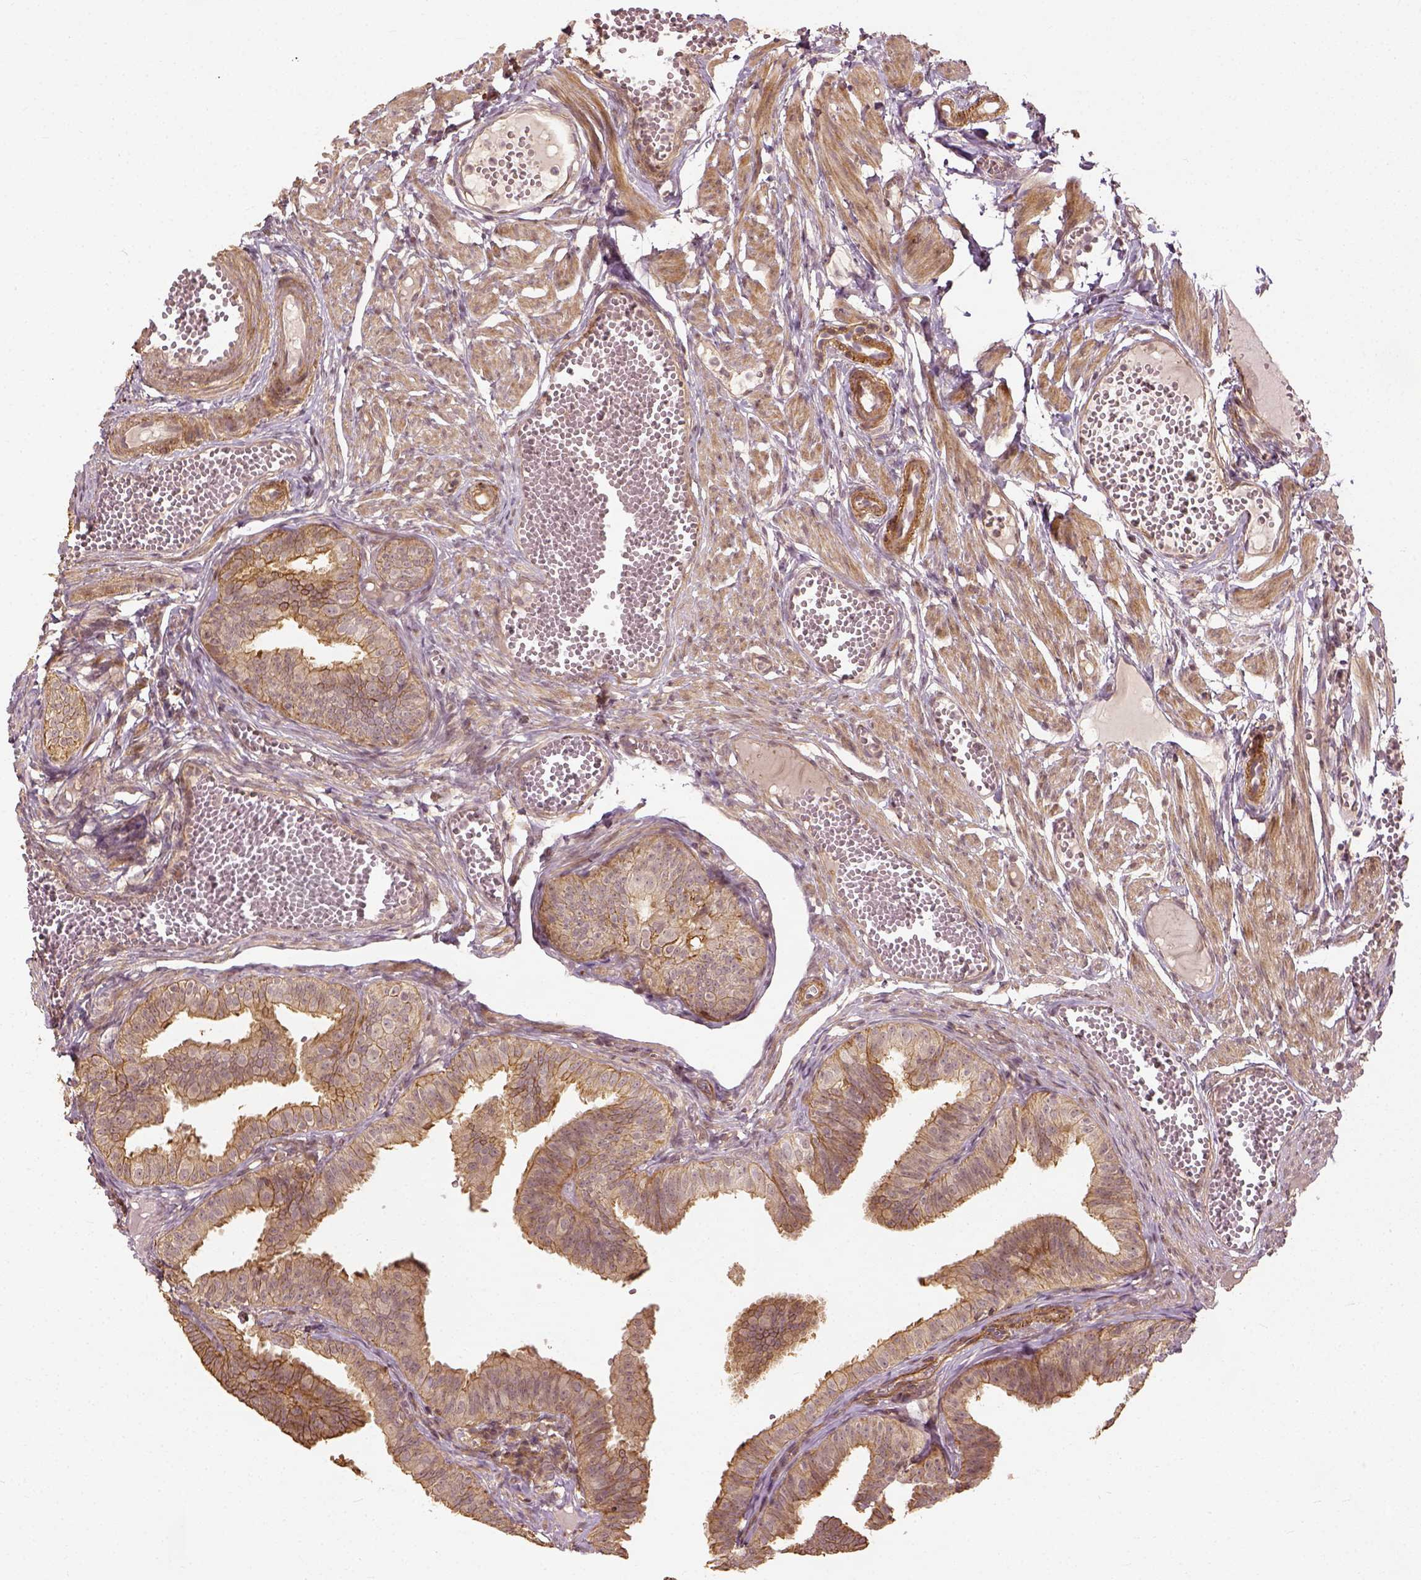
{"staining": {"intensity": "moderate", "quantity": ">75%", "location": "cytoplasmic/membranous"}, "tissue": "fallopian tube", "cell_type": "Glandular cells", "image_type": "normal", "snomed": [{"axis": "morphology", "description": "Normal tissue, NOS"}, {"axis": "topography", "description": "Fallopian tube"}], "caption": "Glandular cells demonstrate medium levels of moderate cytoplasmic/membranous expression in about >75% of cells in benign fallopian tube. Immunohistochemistry stains the protein in brown and the nuclei are stained blue.", "gene": "VEGFA", "patient": {"sex": "female", "age": 25}}